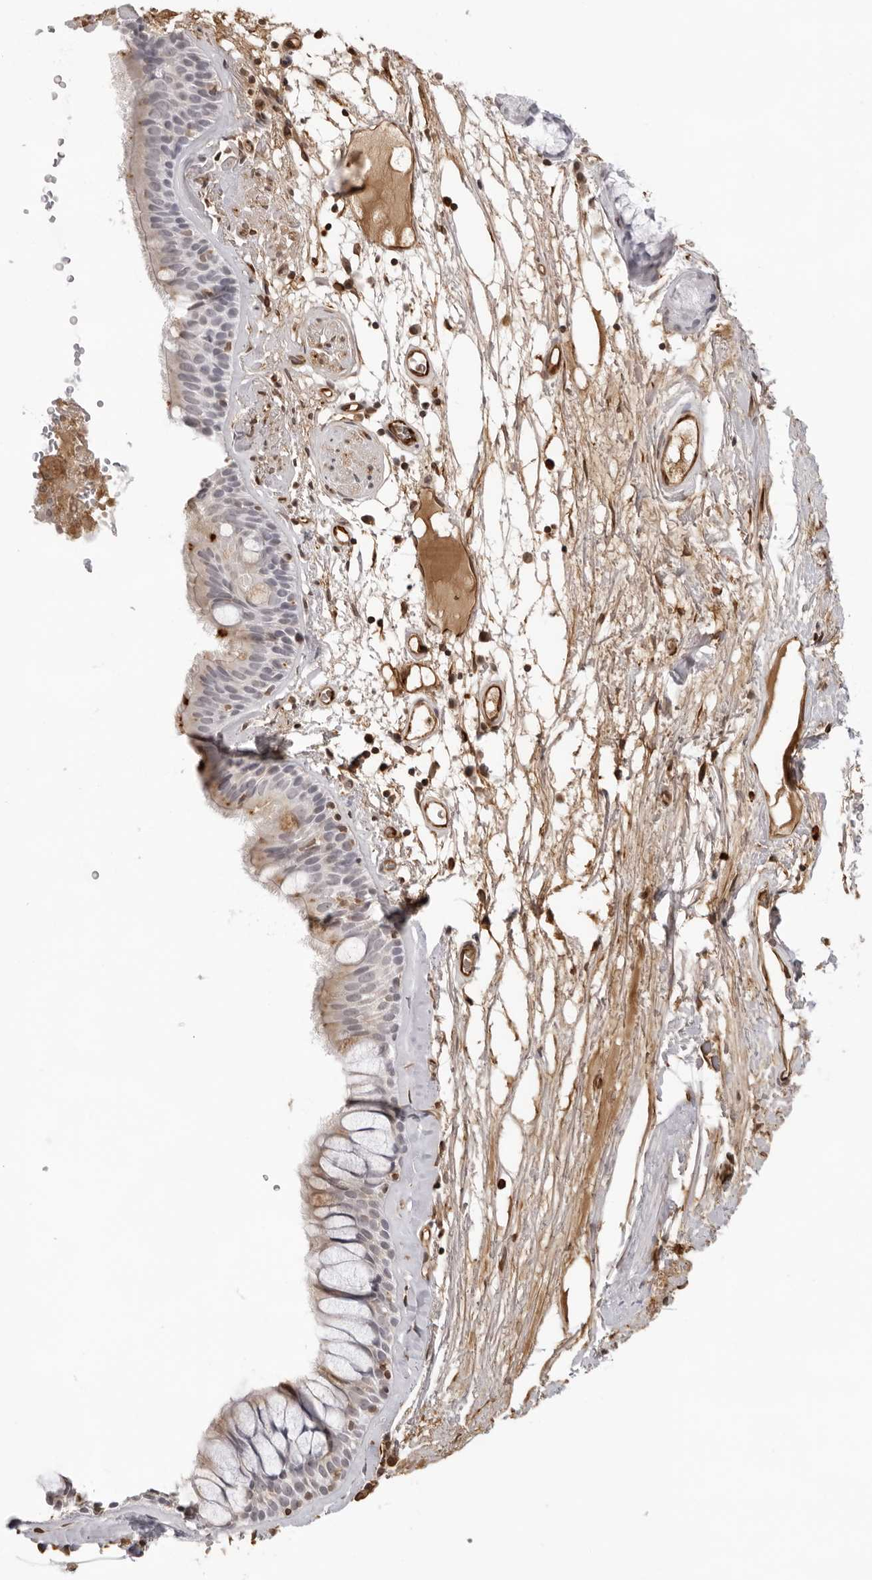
{"staining": {"intensity": "weak", "quantity": "<25%", "location": "cytoplasmic/membranous"}, "tissue": "bronchus", "cell_type": "Respiratory epithelial cells", "image_type": "normal", "snomed": [{"axis": "morphology", "description": "Normal tissue, NOS"}, {"axis": "topography", "description": "Cartilage tissue"}], "caption": "IHC histopathology image of benign bronchus: human bronchus stained with DAB reveals no significant protein expression in respiratory epithelial cells. Nuclei are stained in blue.", "gene": "DYNLT5", "patient": {"sex": "female", "age": 63}}